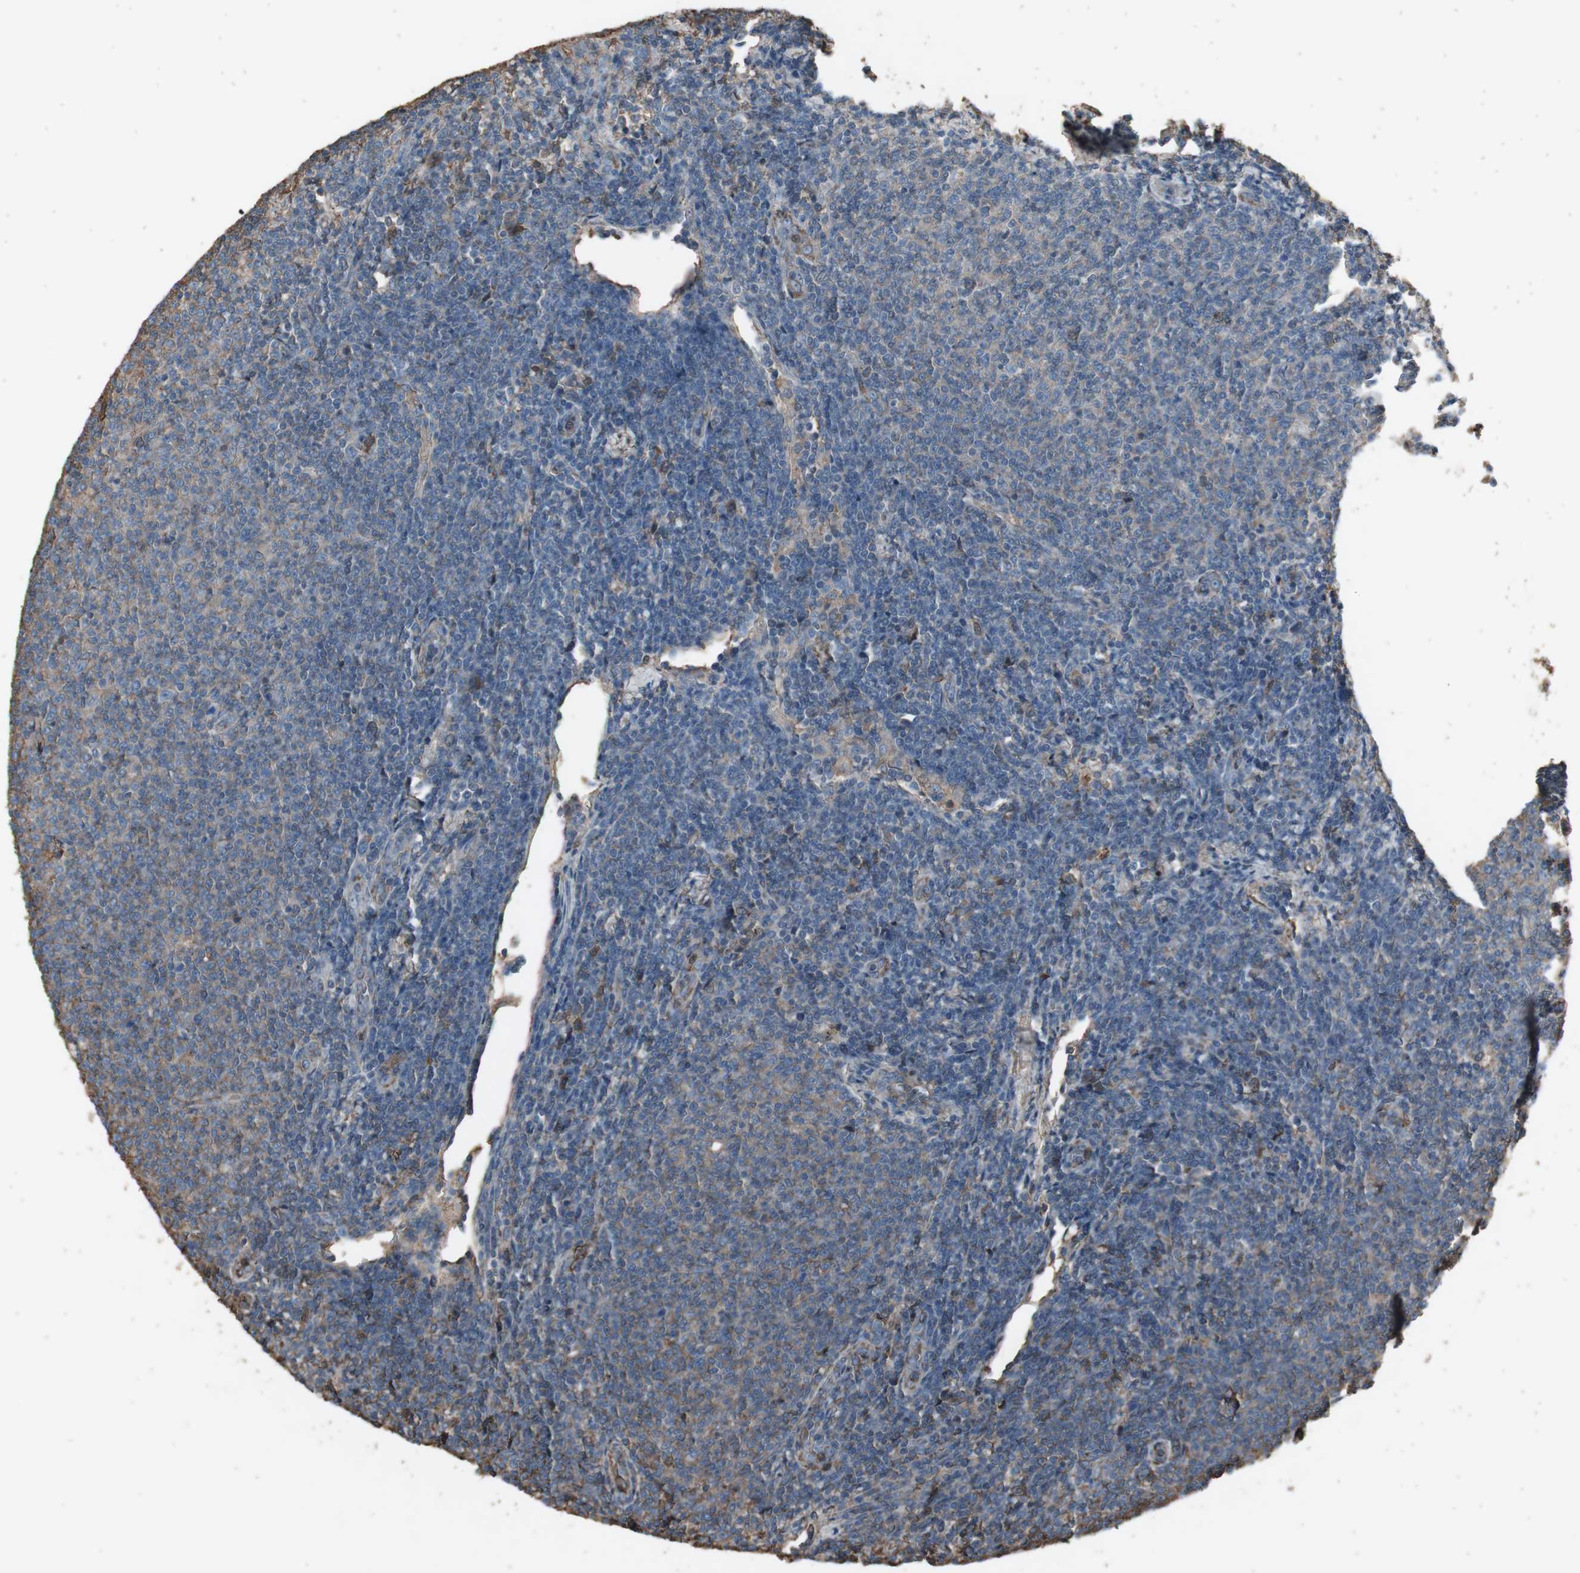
{"staining": {"intensity": "negative", "quantity": "none", "location": "none"}, "tissue": "lymphoma", "cell_type": "Tumor cells", "image_type": "cancer", "snomed": [{"axis": "morphology", "description": "Malignant lymphoma, non-Hodgkin's type, Low grade"}, {"axis": "topography", "description": "Lymph node"}], "caption": "High magnification brightfield microscopy of lymphoma stained with DAB (3,3'-diaminobenzidine) (brown) and counterstained with hematoxylin (blue): tumor cells show no significant positivity. Brightfield microscopy of immunohistochemistry stained with DAB (brown) and hematoxylin (blue), captured at high magnification.", "gene": "MMP14", "patient": {"sex": "male", "age": 66}}